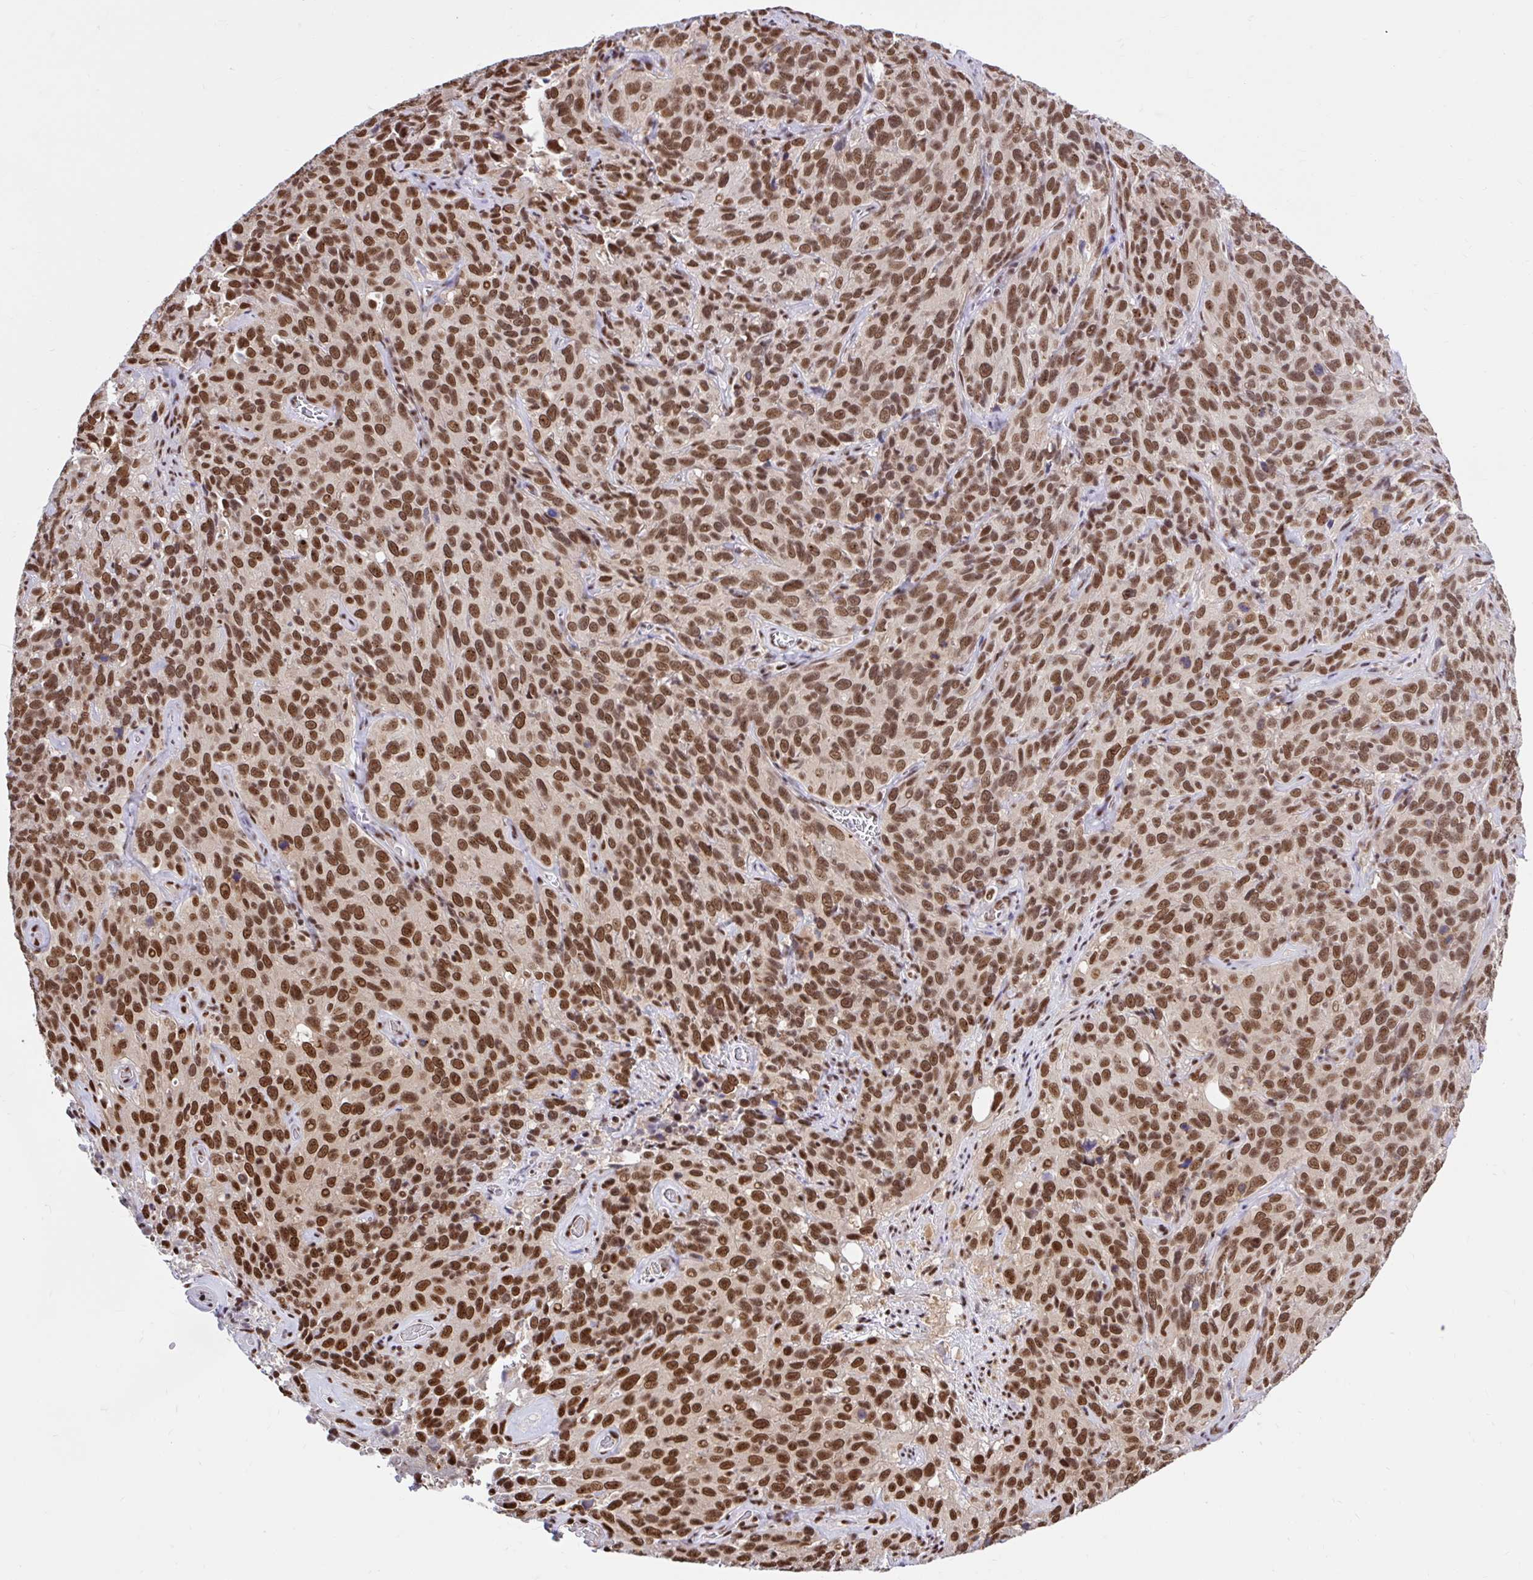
{"staining": {"intensity": "strong", "quantity": ">75%", "location": "nuclear"}, "tissue": "cervical cancer", "cell_type": "Tumor cells", "image_type": "cancer", "snomed": [{"axis": "morphology", "description": "Squamous cell carcinoma, NOS"}, {"axis": "topography", "description": "Cervix"}], "caption": "This micrograph reveals cervical squamous cell carcinoma stained with immunohistochemistry (IHC) to label a protein in brown. The nuclear of tumor cells show strong positivity for the protein. Nuclei are counter-stained blue.", "gene": "ABCA9", "patient": {"sex": "female", "age": 51}}